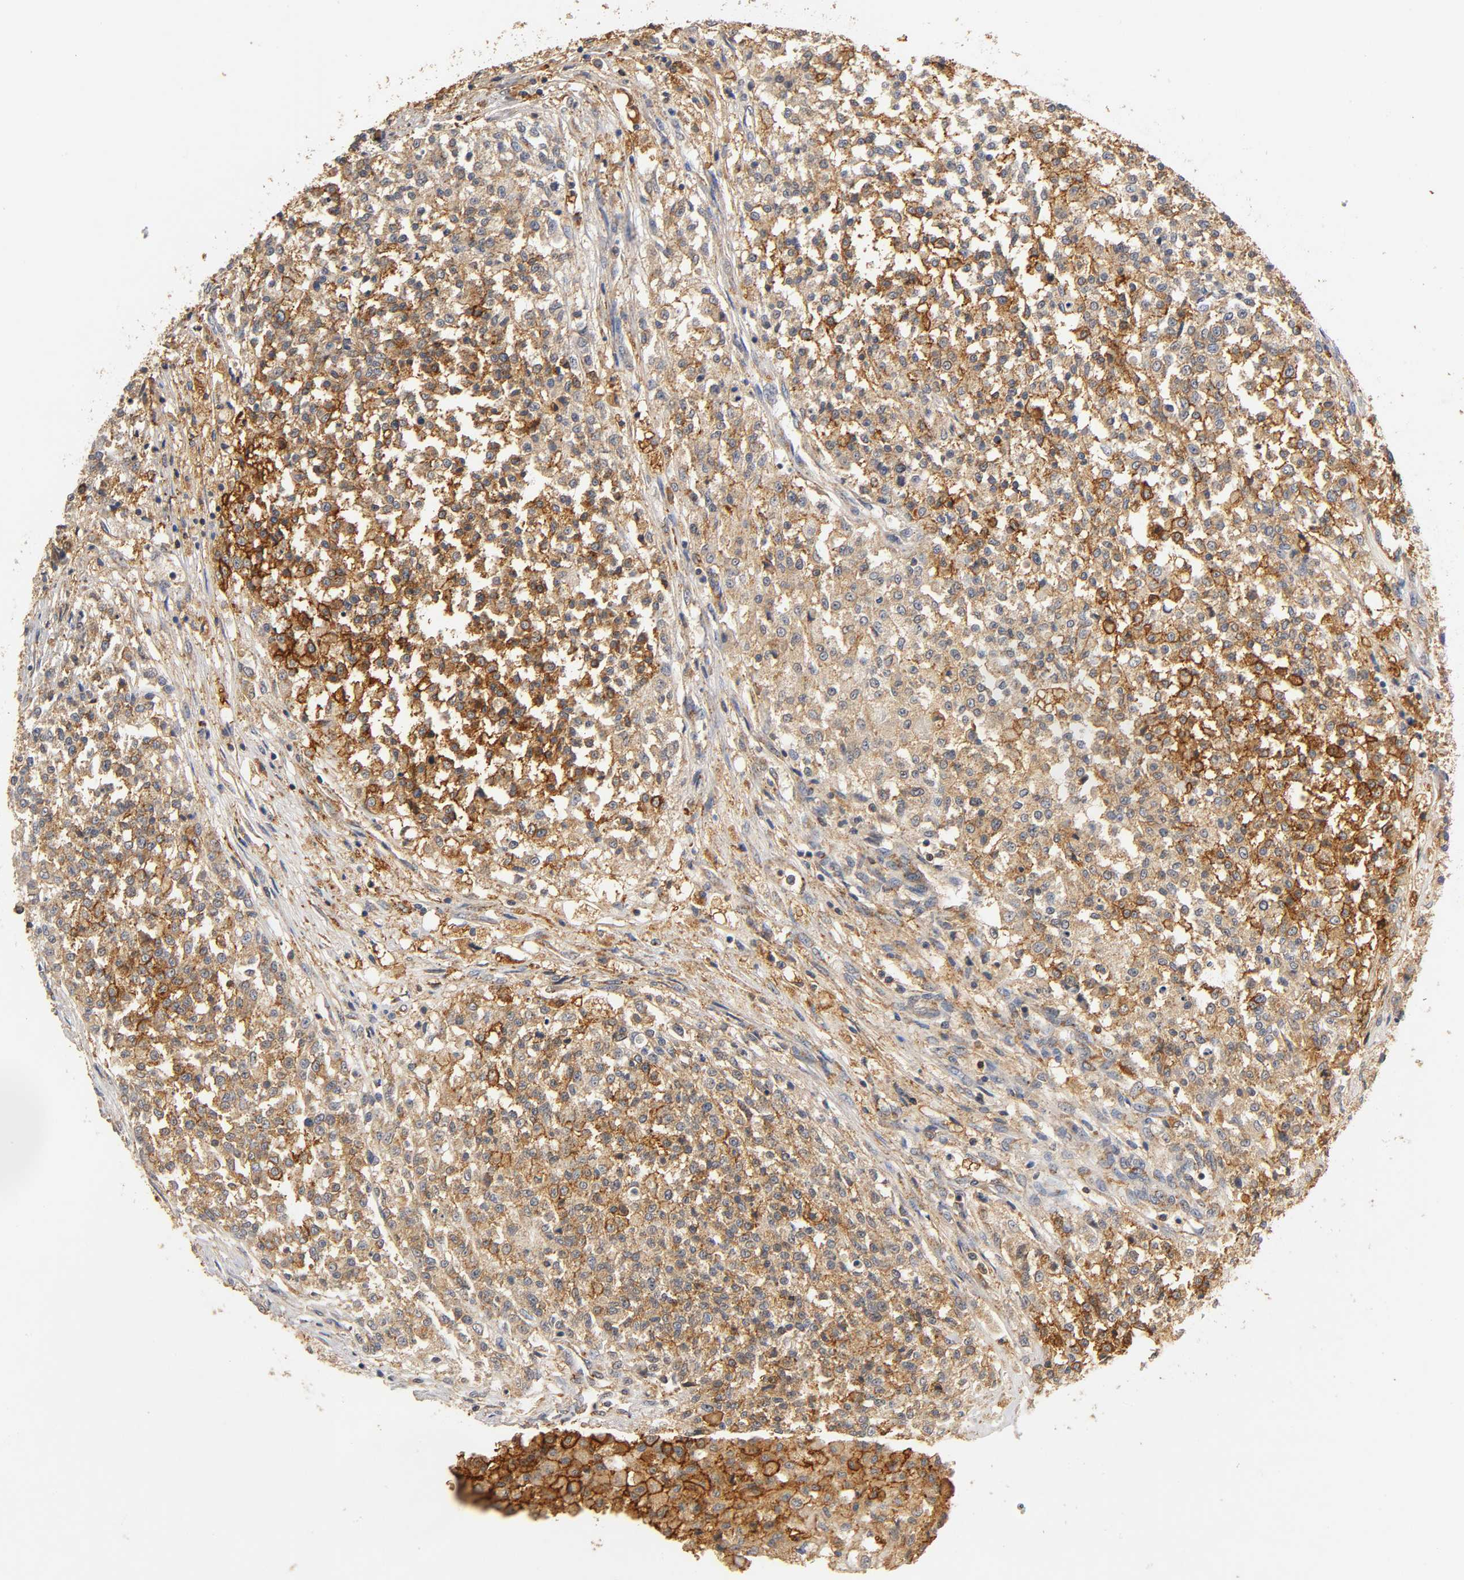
{"staining": {"intensity": "strong", "quantity": ">75%", "location": "cytoplasmic/membranous"}, "tissue": "testis cancer", "cell_type": "Tumor cells", "image_type": "cancer", "snomed": [{"axis": "morphology", "description": "Seminoma, NOS"}, {"axis": "topography", "description": "Testis"}], "caption": "A brown stain labels strong cytoplasmic/membranous expression of a protein in human testis seminoma tumor cells.", "gene": "SCAP", "patient": {"sex": "male", "age": 59}}